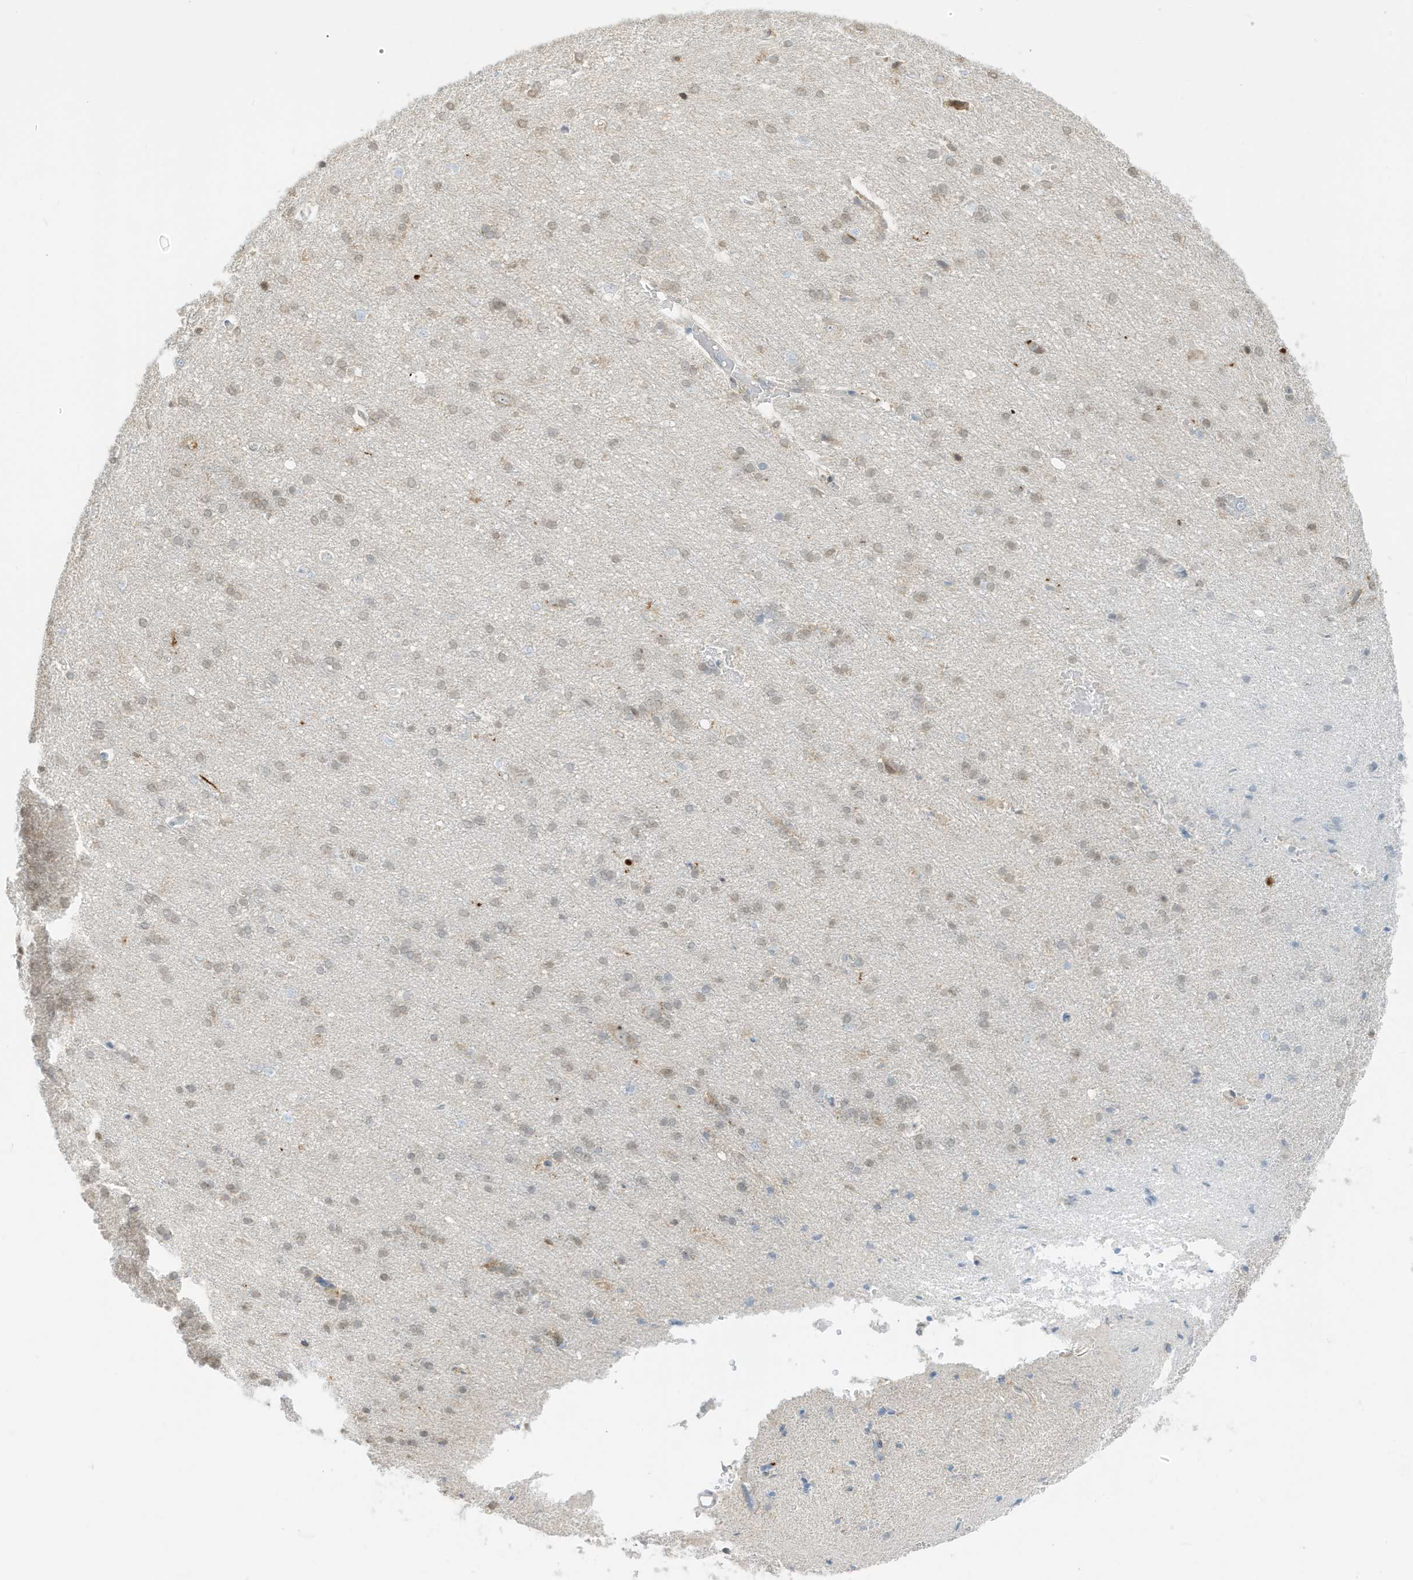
{"staining": {"intensity": "negative", "quantity": "none", "location": "none"}, "tissue": "cerebral cortex", "cell_type": "Endothelial cells", "image_type": "normal", "snomed": [{"axis": "morphology", "description": "Normal tissue, NOS"}, {"axis": "topography", "description": "Cerebral cortex"}], "caption": "An IHC micrograph of unremarkable cerebral cortex is shown. There is no staining in endothelial cells of cerebral cortex. The staining is performed using DAB brown chromogen with nuclei counter-stained in using hematoxylin.", "gene": "GCA", "patient": {"sex": "male", "age": 62}}